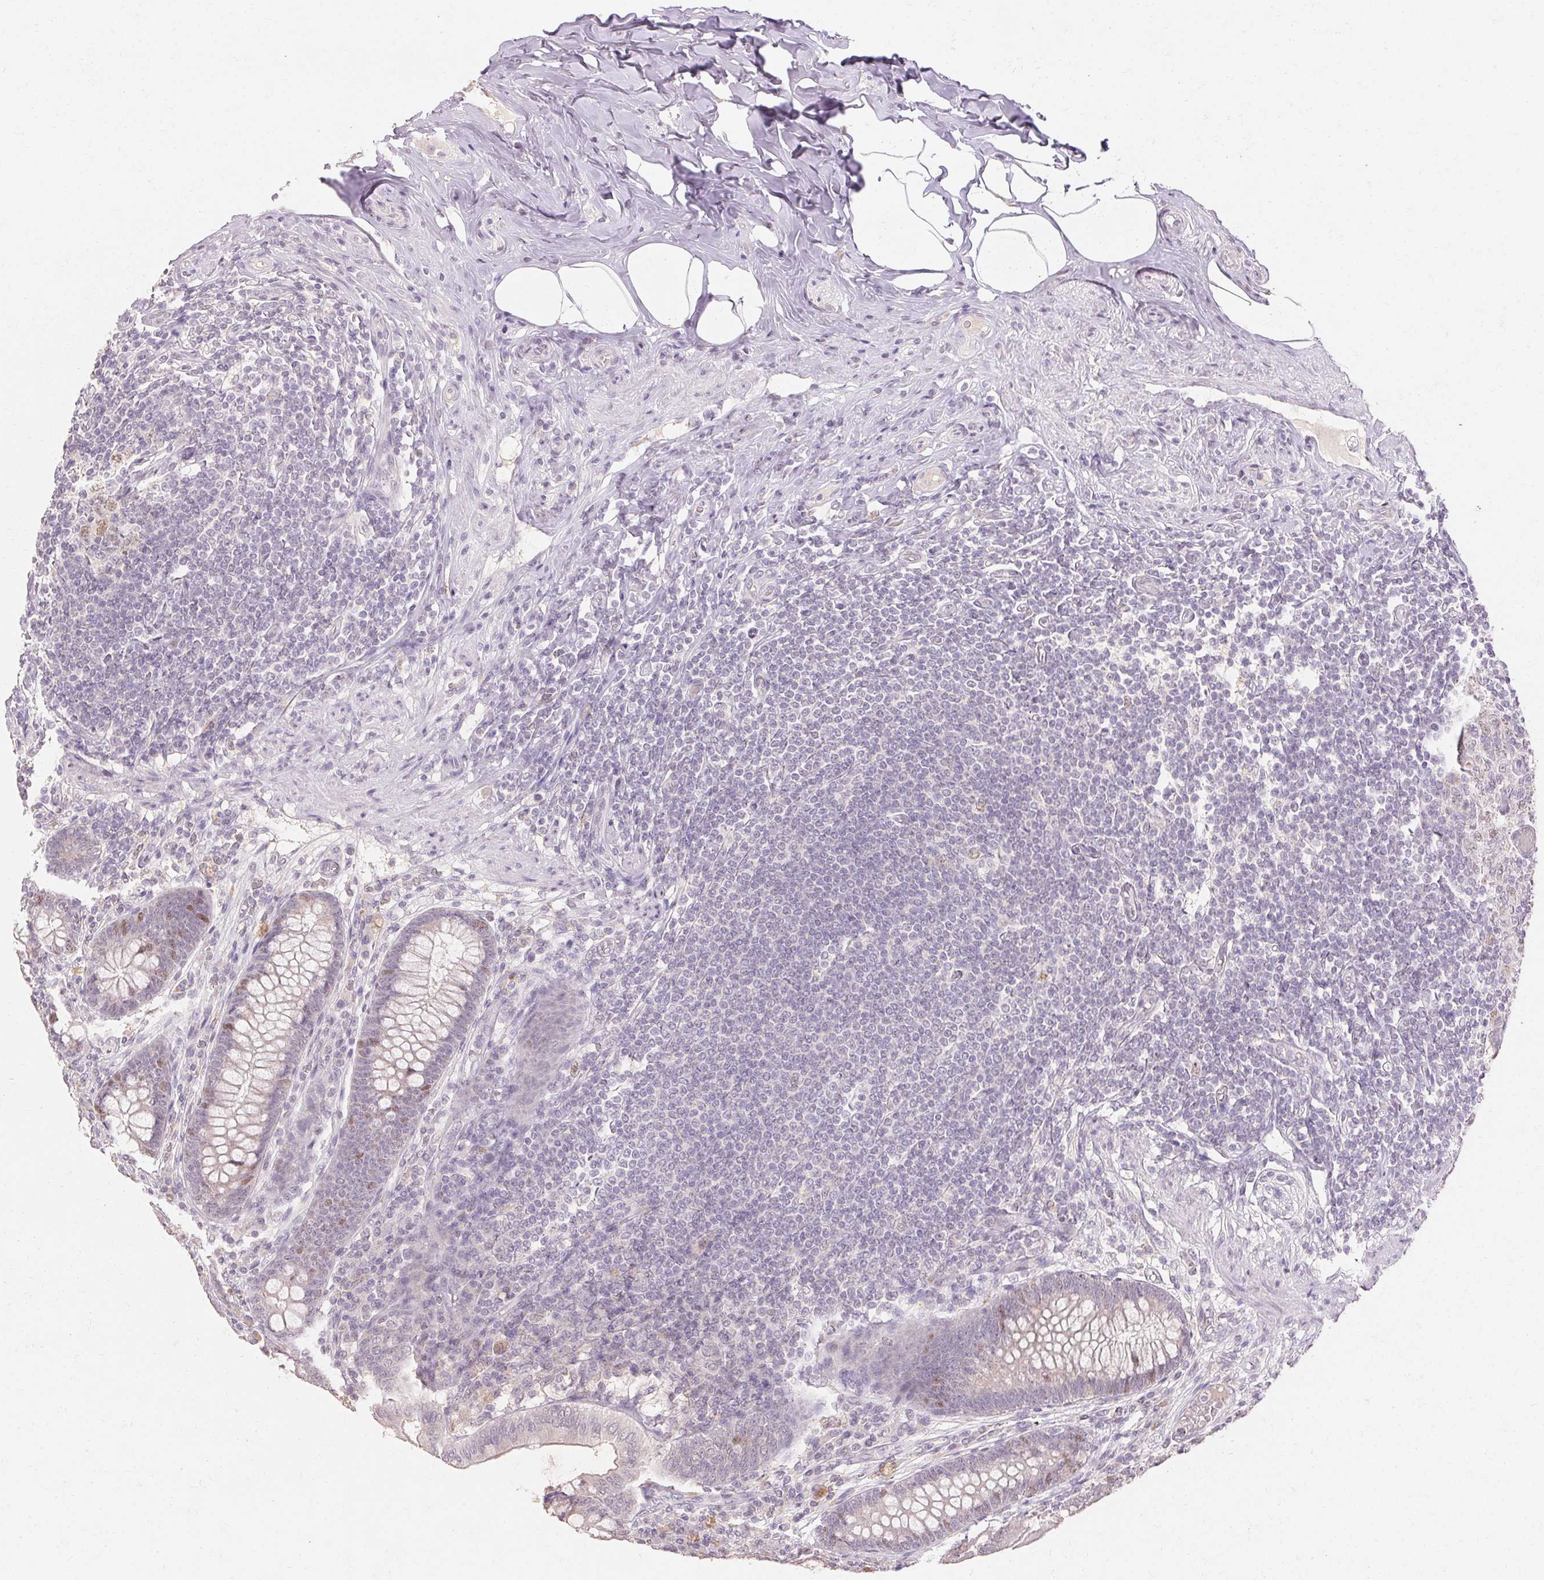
{"staining": {"intensity": "weak", "quantity": "<25%", "location": "nuclear"}, "tissue": "appendix", "cell_type": "Glandular cells", "image_type": "normal", "snomed": [{"axis": "morphology", "description": "Normal tissue, NOS"}, {"axis": "topography", "description": "Appendix"}], "caption": "Glandular cells are negative for protein expression in unremarkable human appendix.", "gene": "SKP2", "patient": {"sex": "male", "age": 71}}